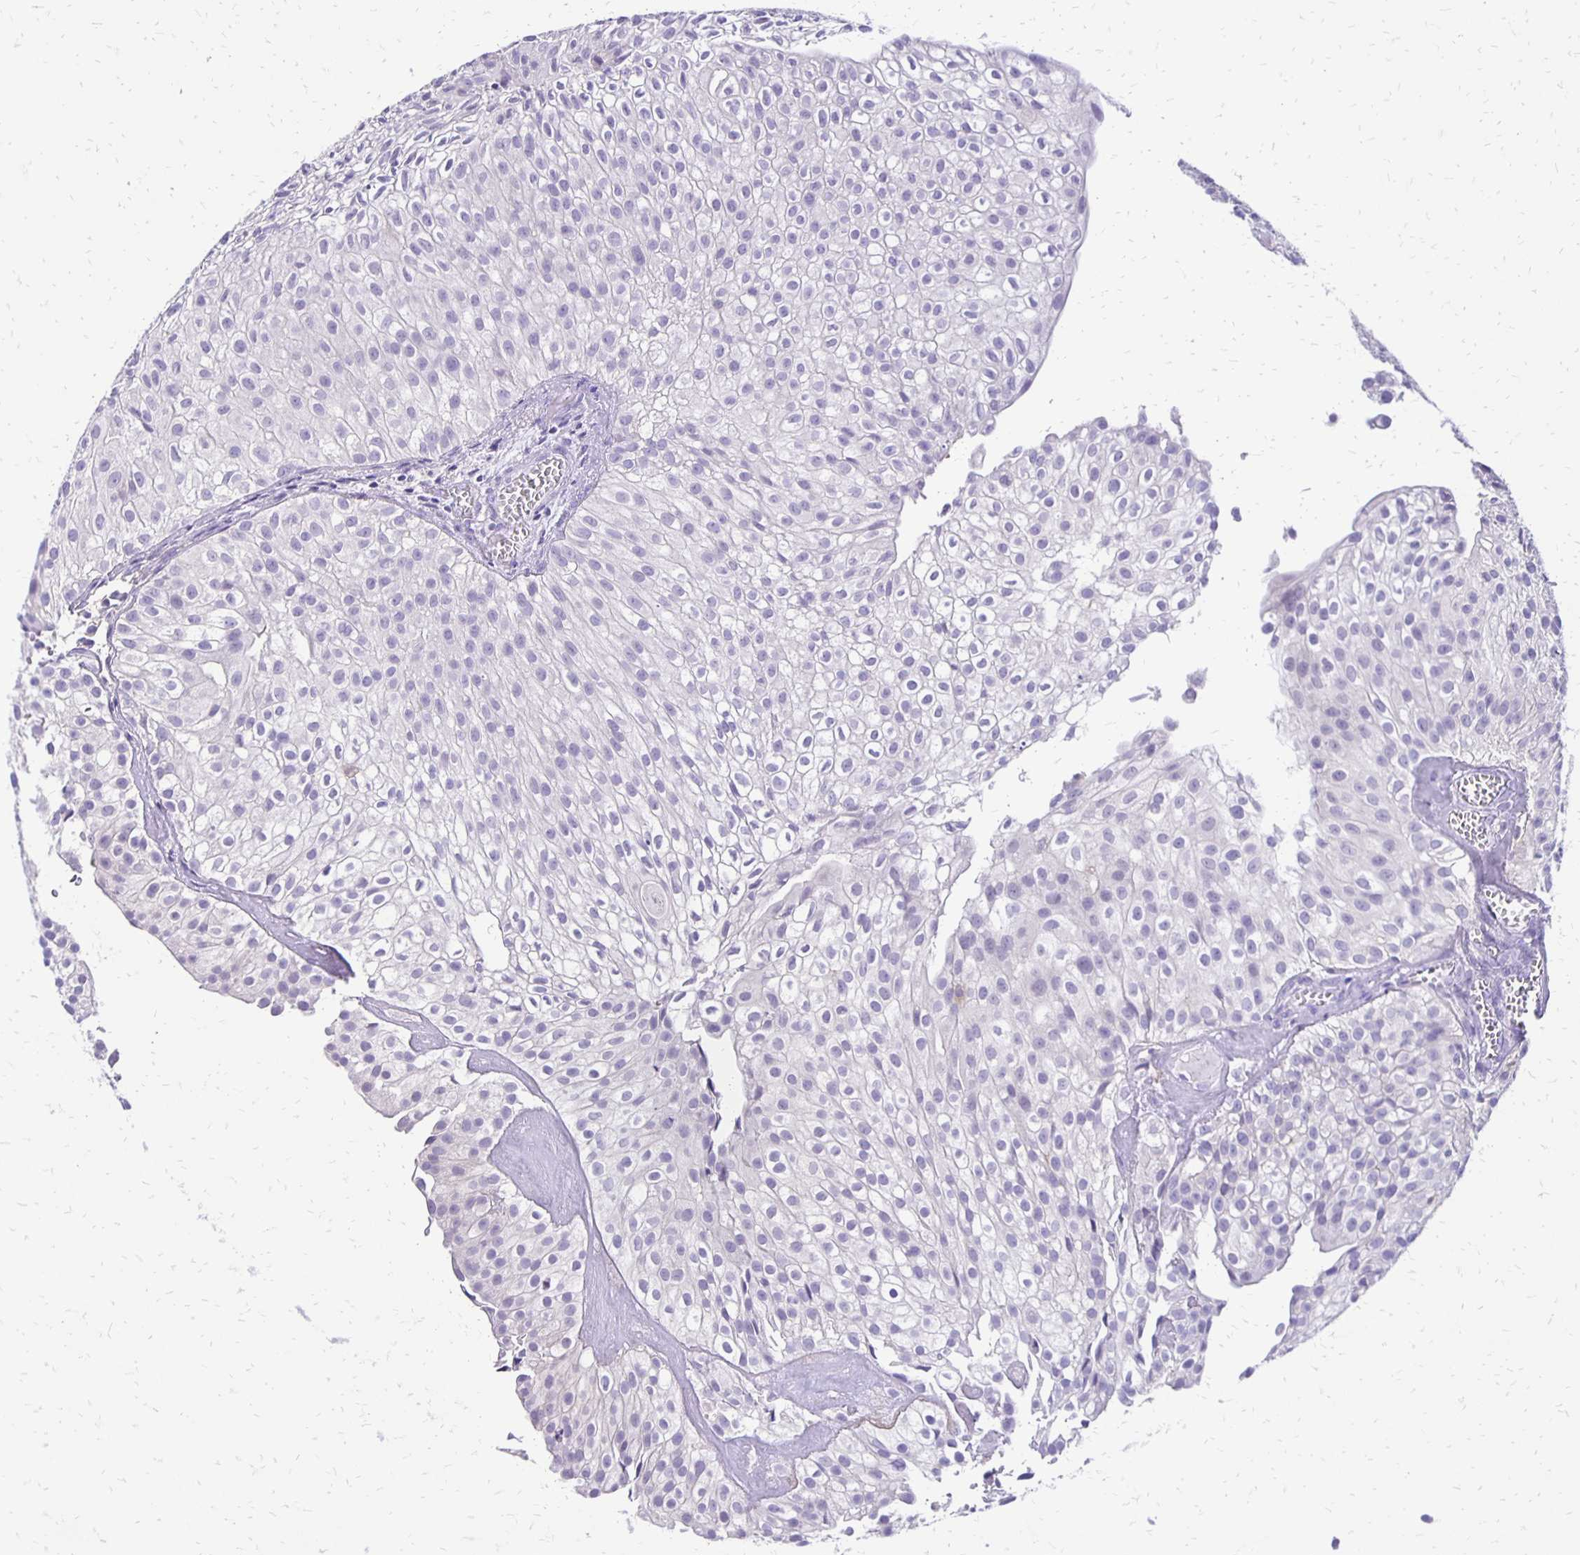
{"staining": {"intensity": "negative", "quantity": "none", "location": "none"}, "tissue": "urothelial cancer", "cell_type": "Tumor cells", "image_type": "cancer", "snomed": [{"axis": "morphology", "description": "Urothelial carcinoma, Low grade"}, {"axis": "topography", "description": "Urinary bladder"}], "caption": "An image of urothelial cancer stained for a protein demonstrates no brown staining in tumor cells. (Stains: DAB immunohistochemistry with hematoxylin counter stain, Microscopy: brightfield microscopy at high magnification).", "gene": "ANKRD45", "patient": {"sex": "male", "age": 70}}